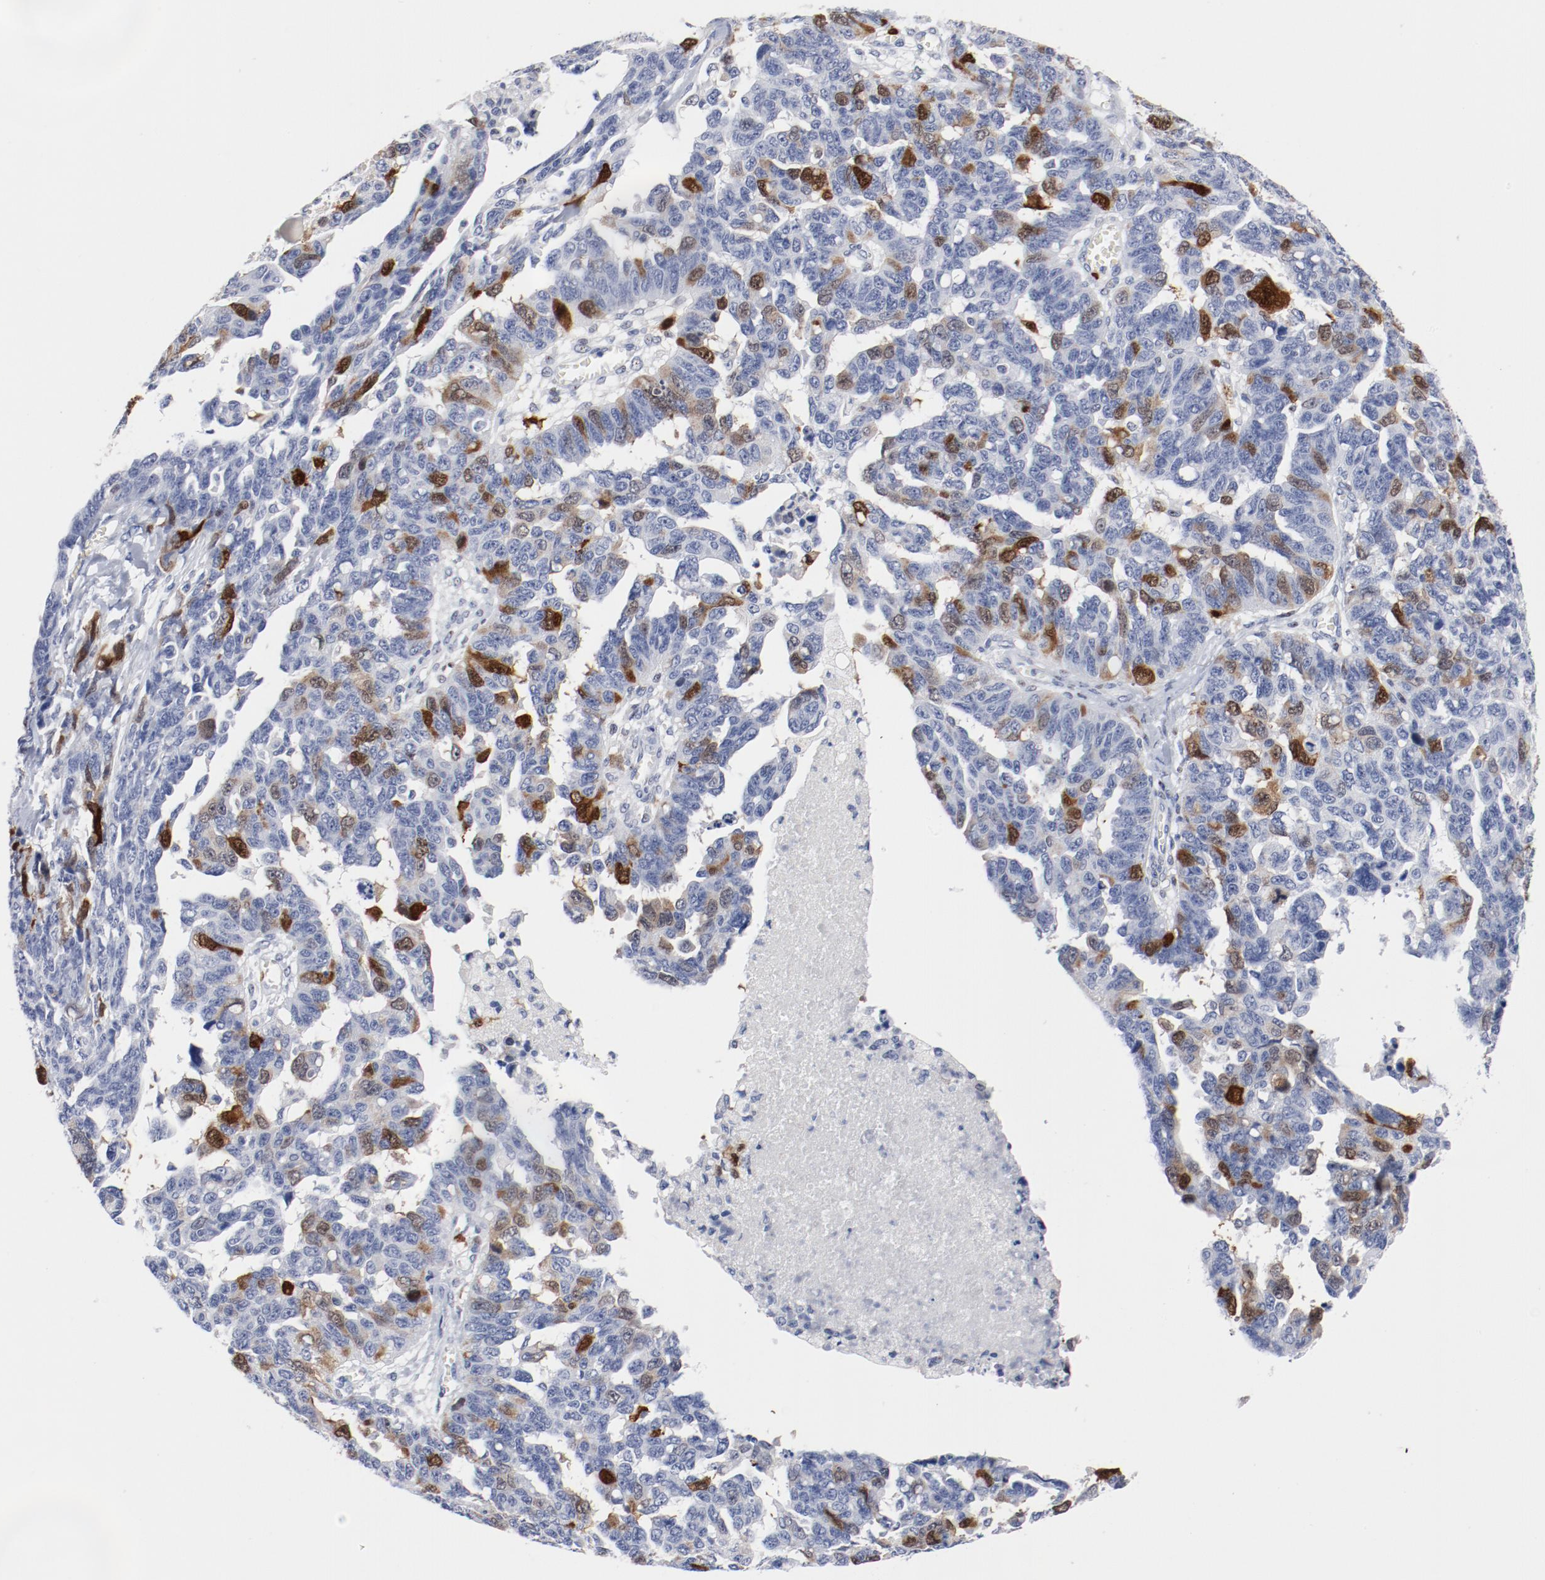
{"staining": {"intensity": "moderate", "quantity": "25%-75%", "location": "cytoplasmic/membranous,nuclear"}, "tissue": "ovarian cancer", "cell_type": "Tumor cells", "image_type": "cancer", "snomed": [{"axis": "morphology", "description": "Cystadenocarcinoma, serous, NOS"}, {"axis": "topography", "description": "Ovary"}], "caption": "A micrograph of ovarian cancer stained for a protein displays moderate cytoplasmic/membranous and nuclear brown staining in tumor cells.", "gene": "CDC20", "patient": {"sex": "female", "age": 69}}